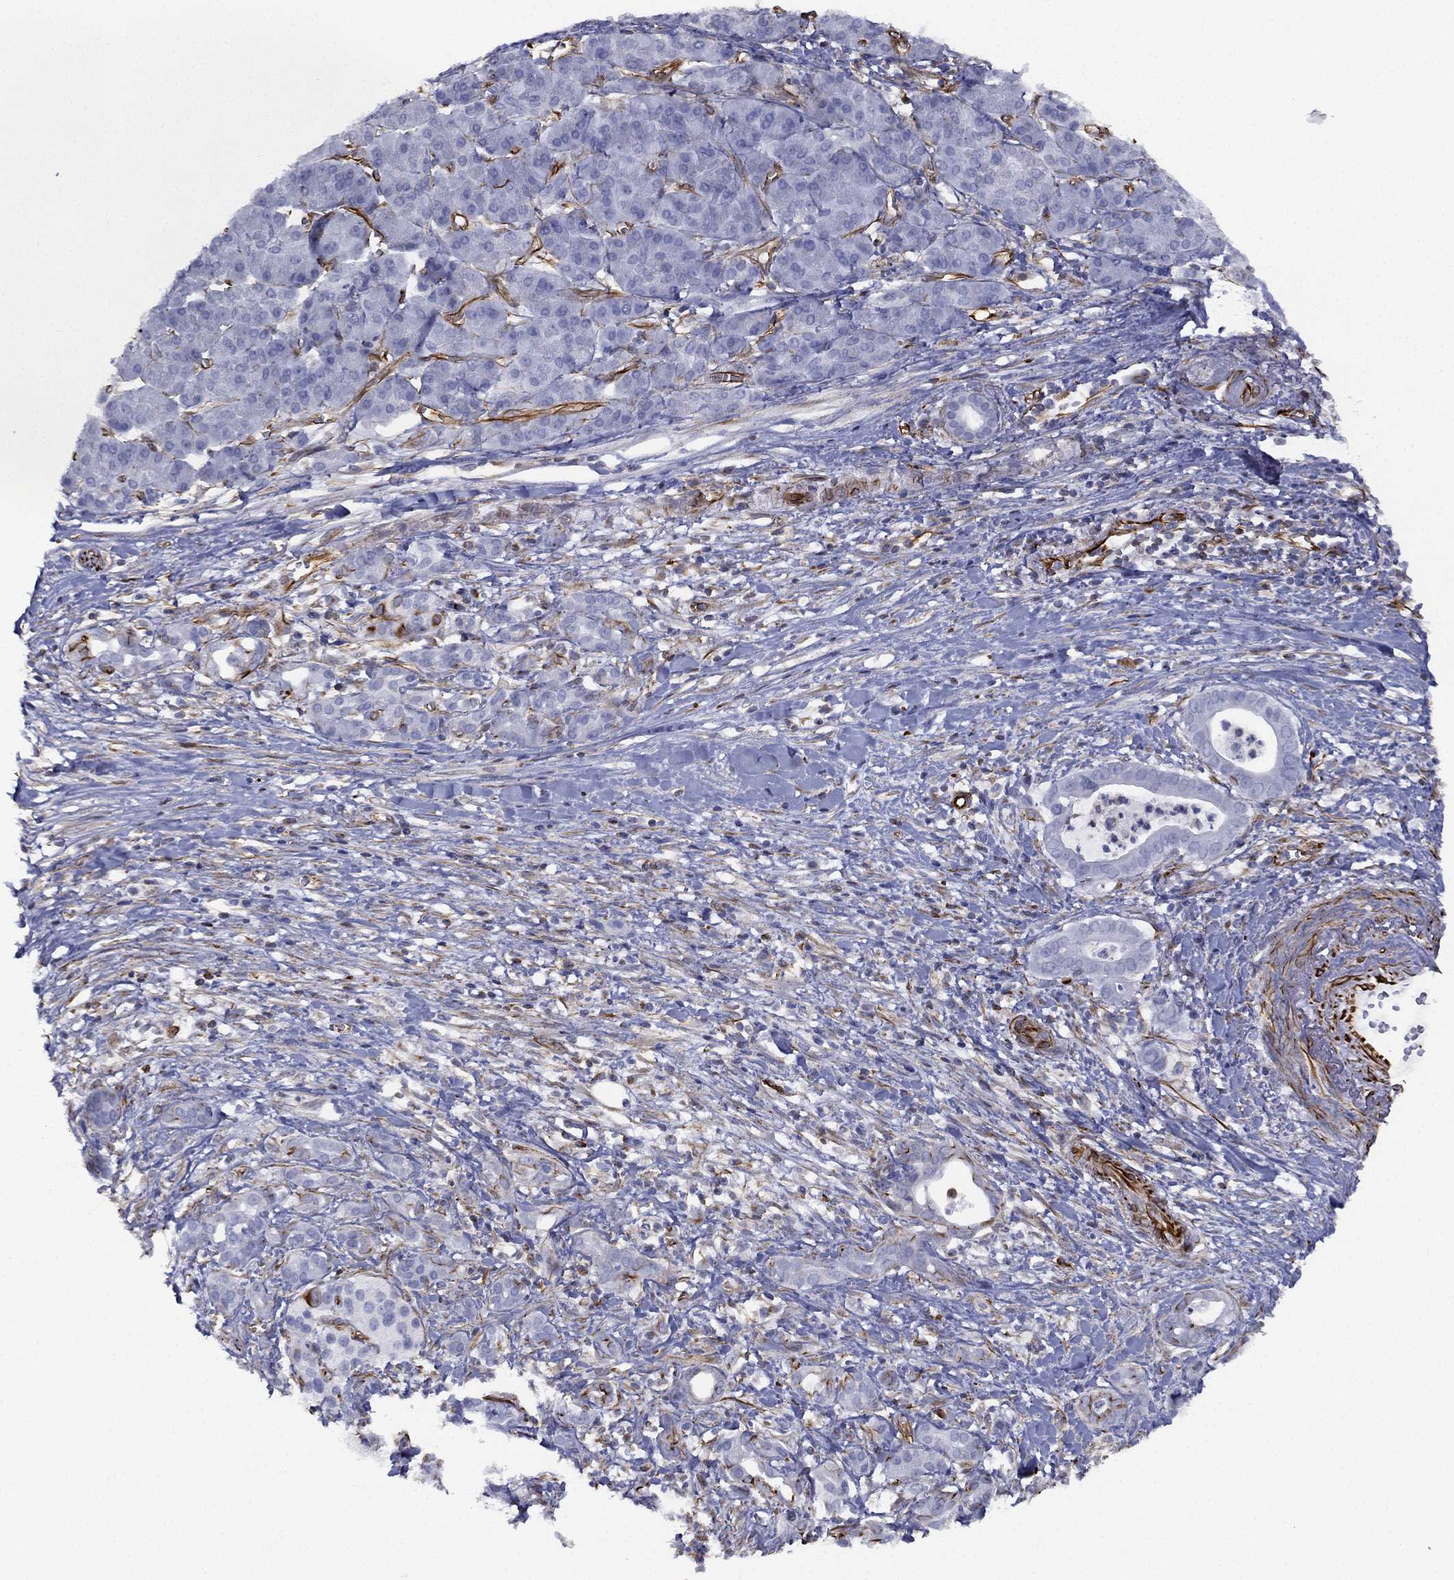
{"staining": {"intensity": "negative", "quantity": "none", "location": "none"}, "tissue": "pancreatic cancer", "cell_type": "Tumor cells", "image_type": "cancer", "snomed": [{"axis": "morphology", "description": "Adenocarcinoma, NOS"}, {"axis": "topography", "description": "Pancreas"}], "caption": "Adenocarcinoma (pancreatic) was stained to show a protein in brown. There is no significant positivity in tumor cells.", "gene": "MAS1", "patient": {"sex": "male", "age": 61}}